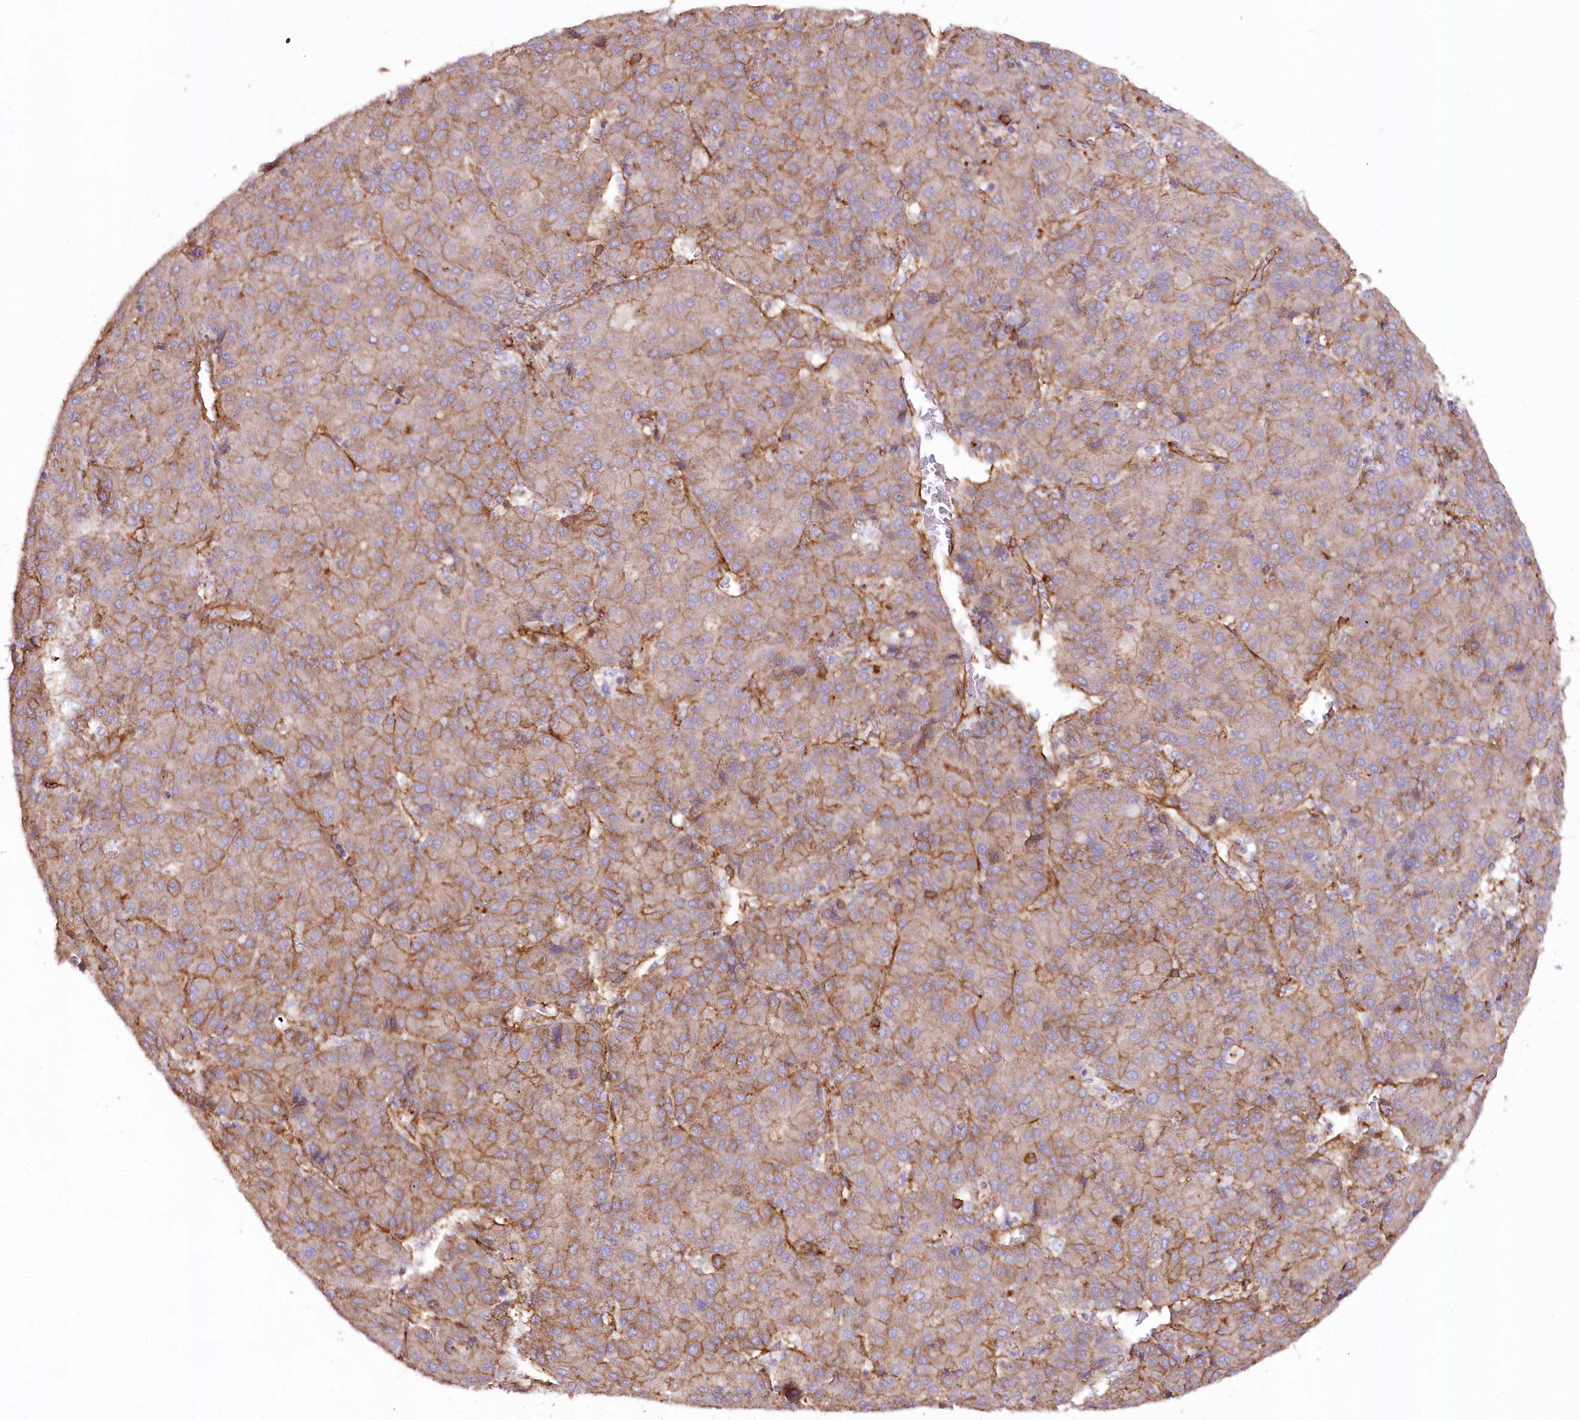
{"staining": {"intensity": "moderate", "quantity": "25%-75%", "location": "cytoplasmic/membranous"}, "tissue": "liver cancer", "cell_type": "Tumor cells", "image_type": "cancer", "snomed": [{"axis": "morphology", "description": "Carcinoma, Hepatocellular, NOS"}, {"axis": "topography", "description": "Liver"}], "caption": "Moderate cytoplasmic/membranous expression for a protein is present in approximately 25%-75% of tumor cells of liver hepatocellular carcinoma using immunohistochemistry.", "gene": "SYNPO2", "patient": {"sex": "male", "age": 65}}